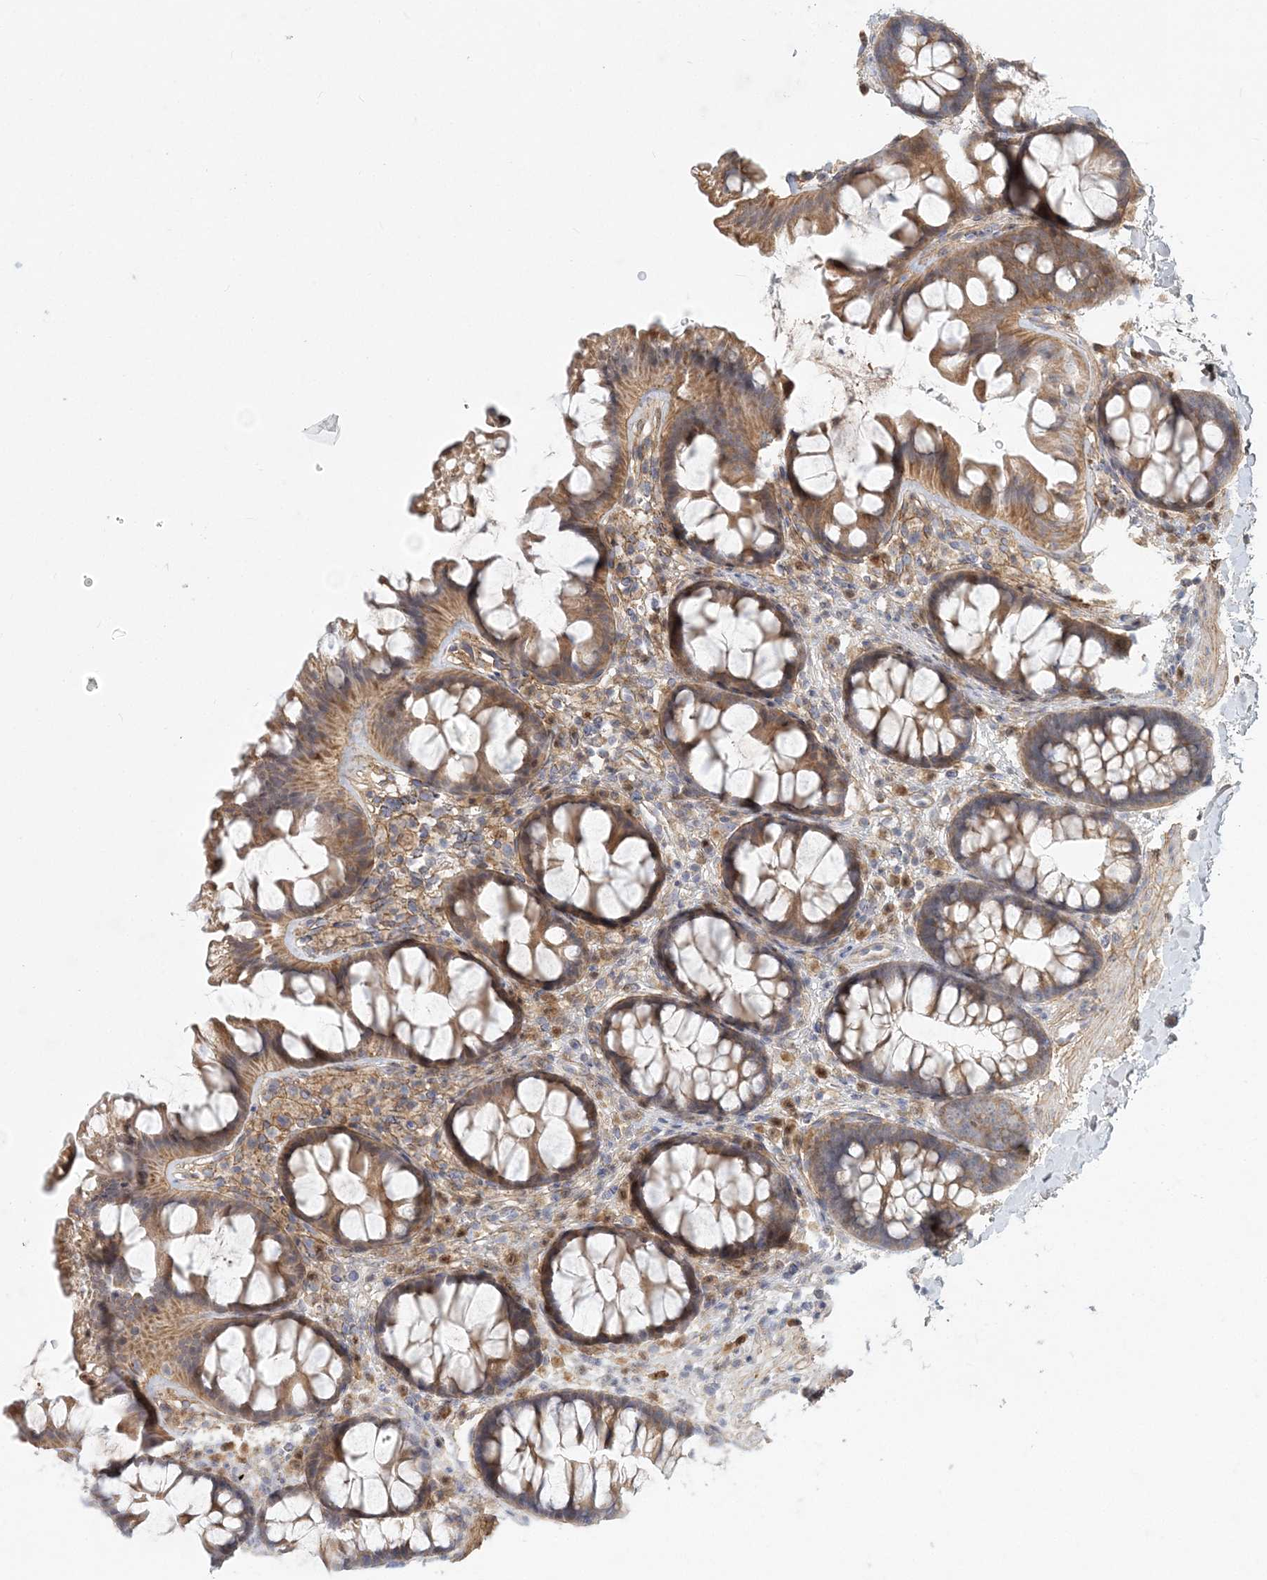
{"staining": {"intensity": "moderate", "quantity": ">75%", "location": "cytoplasmic/membranous"}, "tissue": "colon", "cell_type": "Glandular cells", "image_type": "normal", "snomed": [{"axis": "morphology", "description": "Normal tissue, NOS"}, {"axis": "topography", "description": "Colon"}], "caption": "Benign colon reveals moderate cytoplasmic/membranous staining in approximately >75% of glandular cells, visualized by immunohistochemistry.", "gene": "GMPPA", "patient": {"sex": "female", "age": 62}}